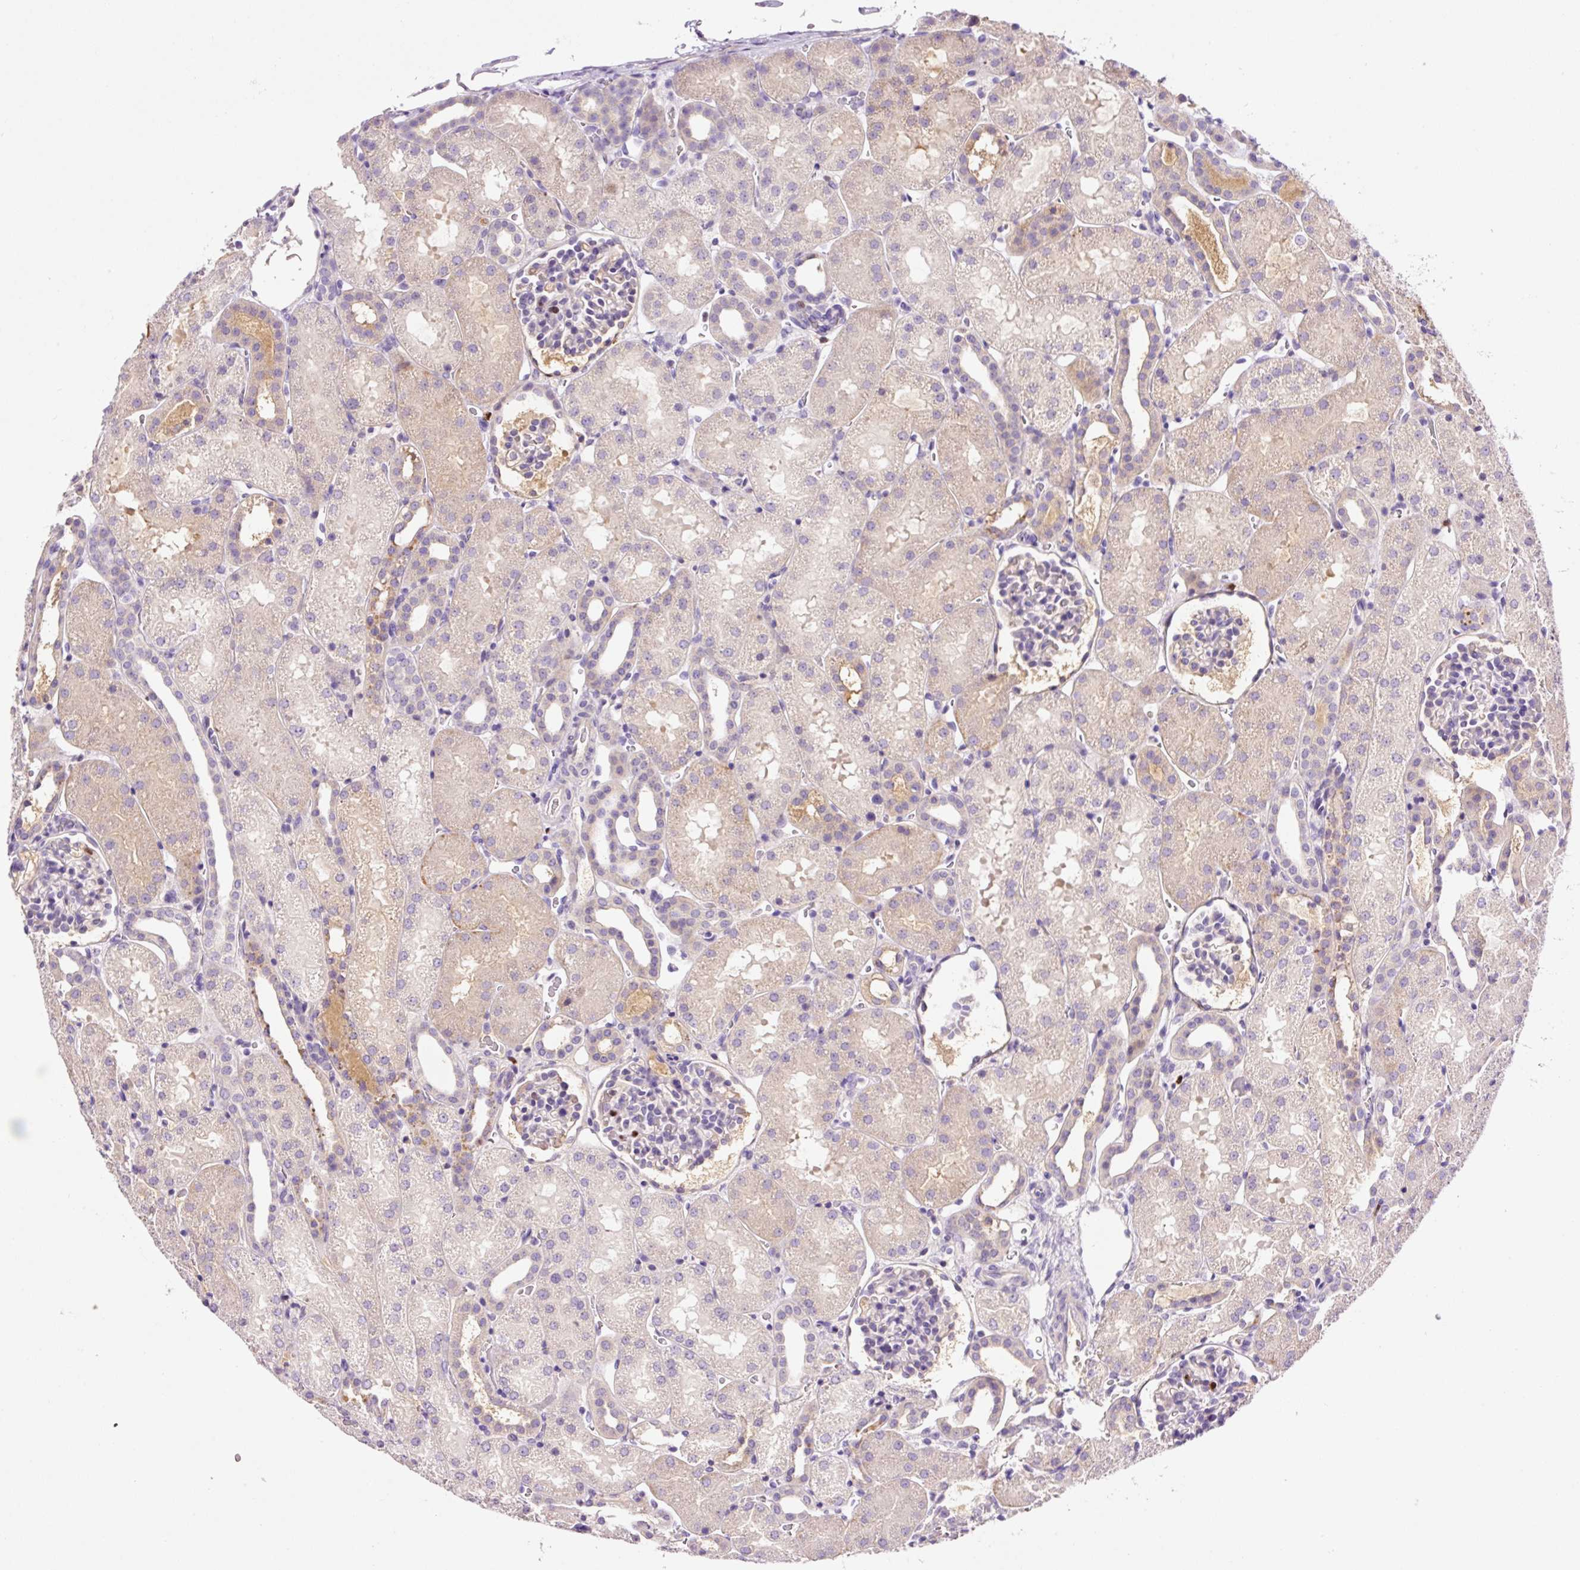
{"staining": {"intensity": "strong", "quantity": "<25%", "location": "nuclear"}, "tissue": "kidney", "cell_type": "Cells in glomeruli", "image_type": "normal", "snomed": [{"axis": "morphology", "description": "Normal tissue, NOS"}, {"axis": "topography", "description": "Kidney"}], "caption": "Cells in glomeruli exhibit medium levels of strong nuclear staining in about <25% of cells in unremarkable human kidney.", "gene": "DPPA4", "patient": {"sex": "male", "age": 2}}